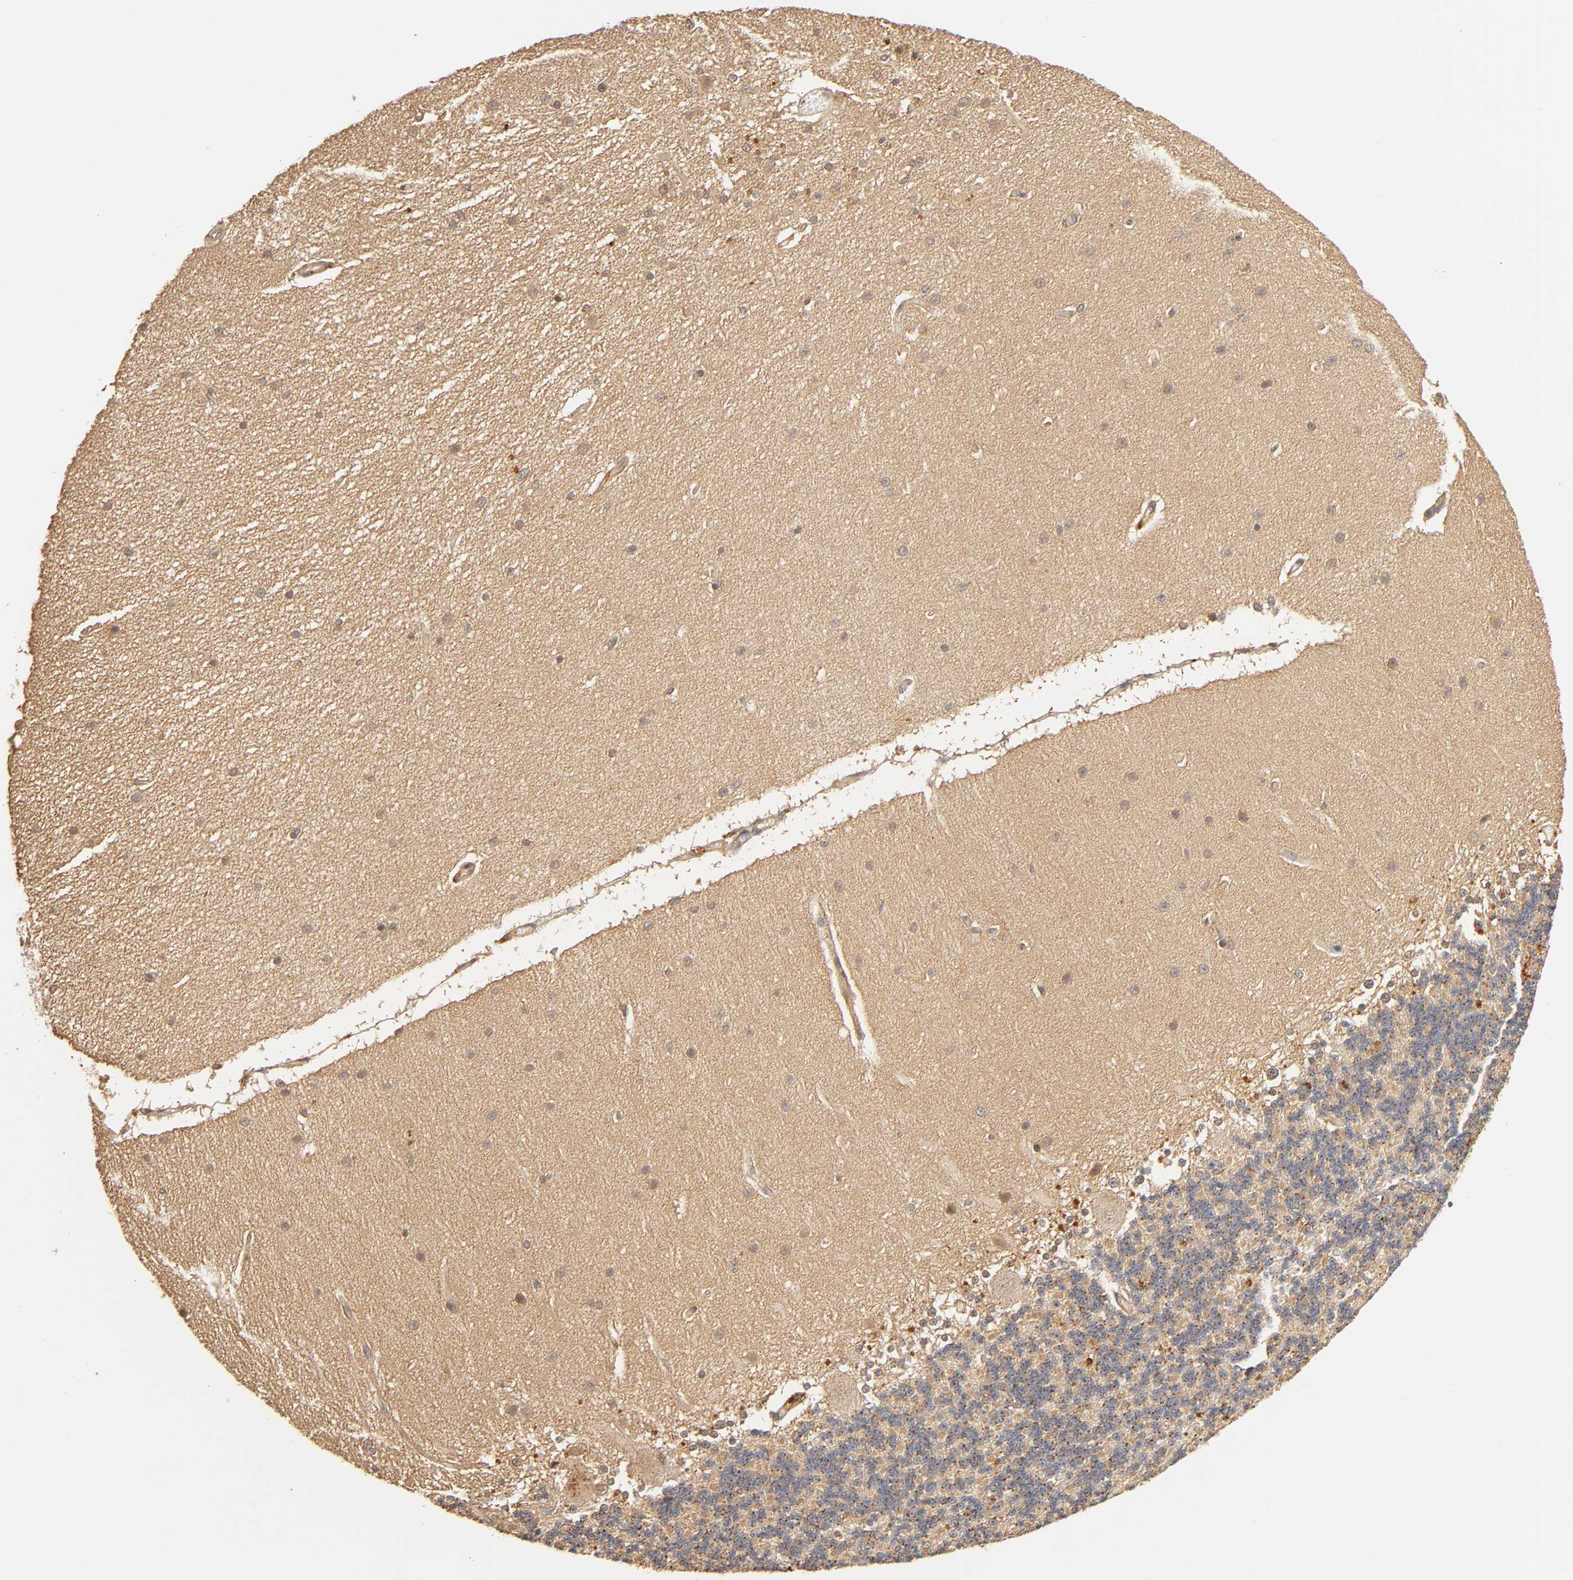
{"staining": {"intensity": "moderate", "quantity": "25%-75%", "location": "cytoplasmic/membranous"}, "tissue": "cerebellum", "cell_type": "Cells in granular layer", "image_type": "normal", "snomed": [{"axis": "morphology", "description": "Normal tissue, NOS"}, {"axis": "topography", "description": "Cerebellum"}], "caption": "Protein expression by immunohistochemistry (IHC) shows moderate cytoplasmic/membranous expression in approximately 25%-75% of cells in granular layer in unremarkable cerebellum. (DAB = brown stain, brightfield microscopy at high magnification).", "gene": "EPS8", "patient": {"sex": "female", "age": 54}}